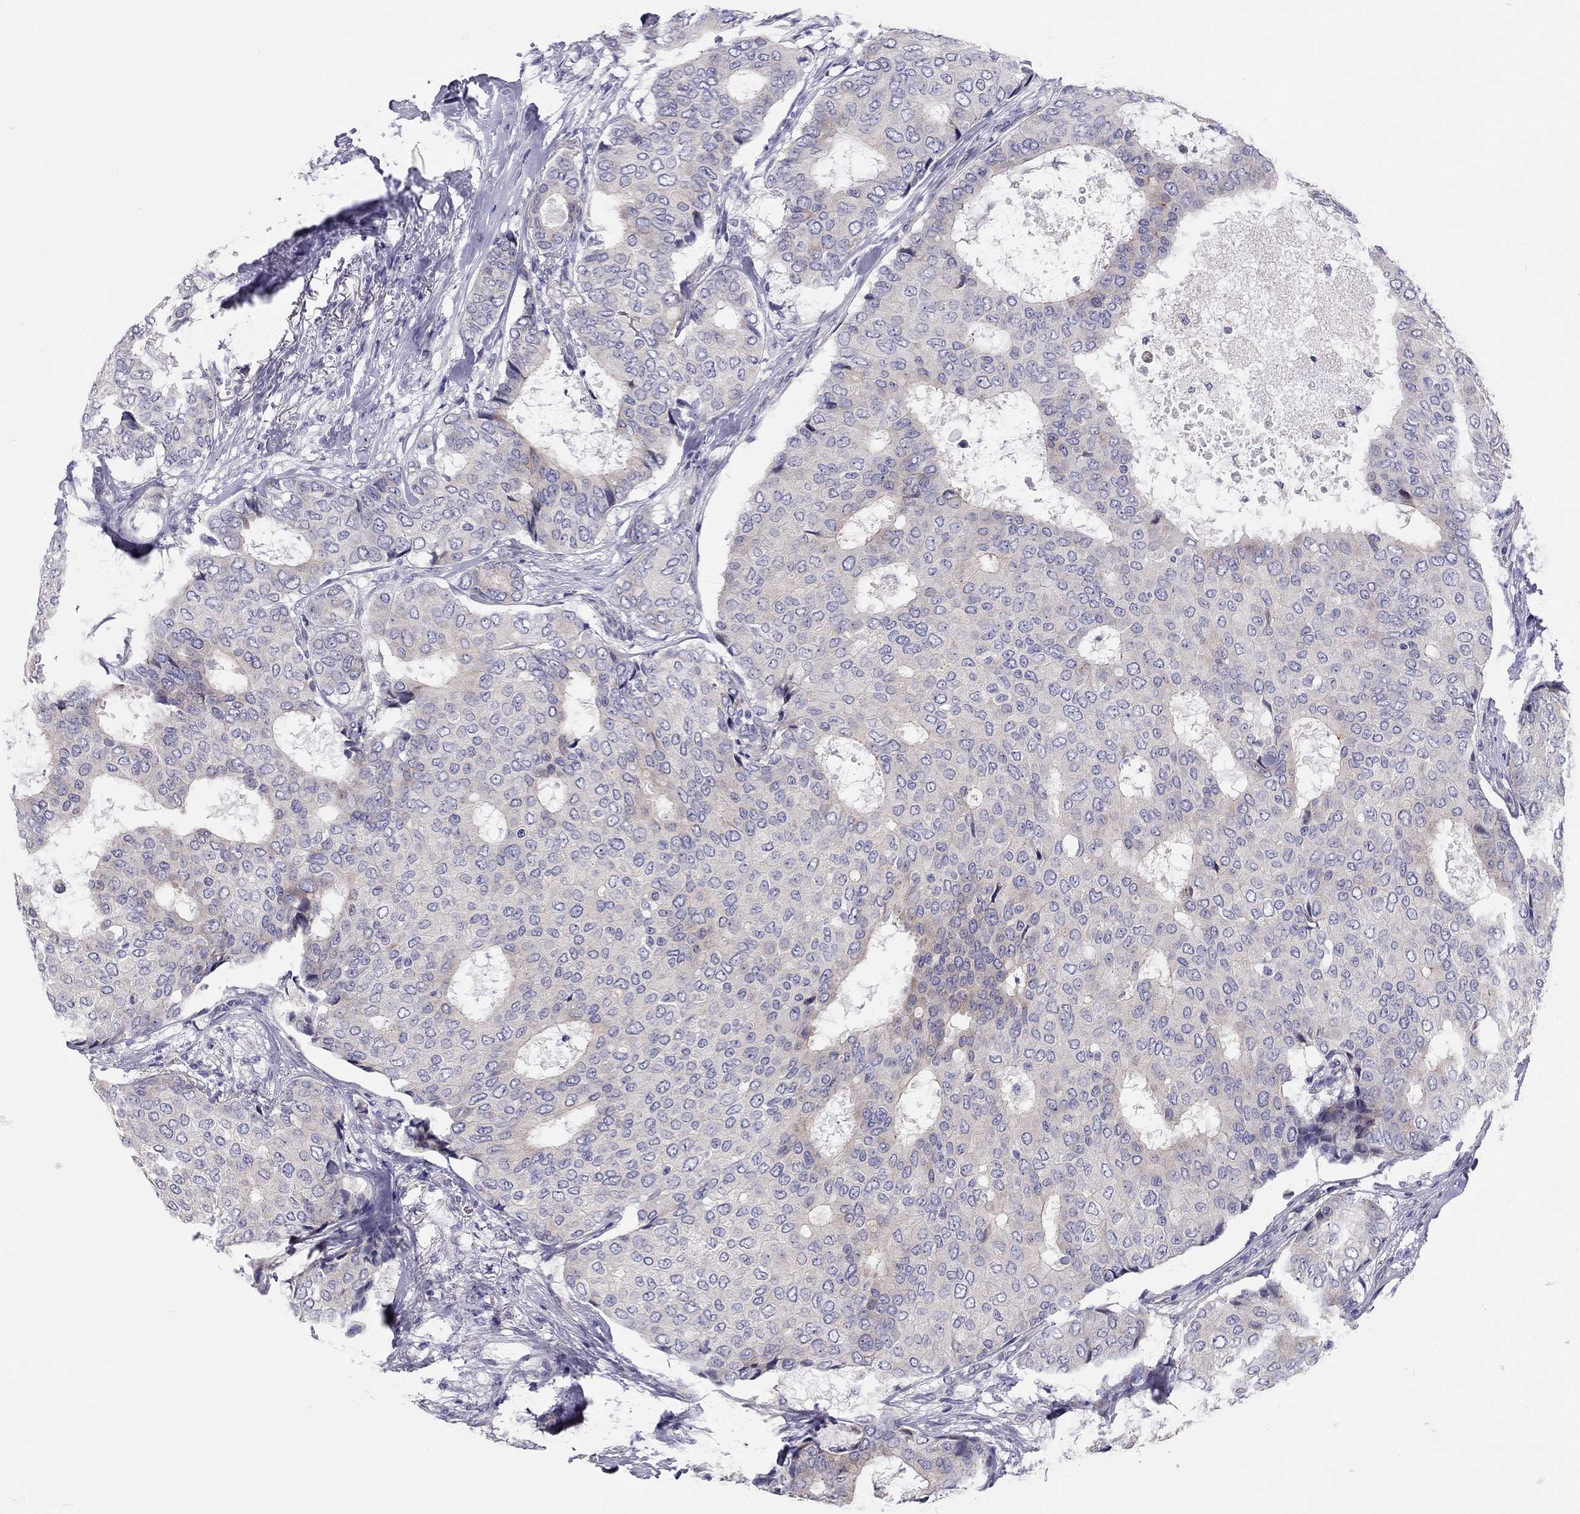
{"staining": {"intensity": "negative", "quantity": "none", "location": "none"}, "tissue": "breast cancer", "cell_type": "Tumor cells", "image_type": "cancer", "snomed": [{"axis": "morphology", "description": "Duct carcinoma"}, {"axis": "topography", "description": "Breast"}], "caption": "Immunohistochemistry image of neoplastic tissue: human invasive ductal carcinoma (breast) stained with DAB exhibits no significant protein positivity in tumor cells.", "gene": "SCARB1", "patient": {"sex": "female", "age": 75}}